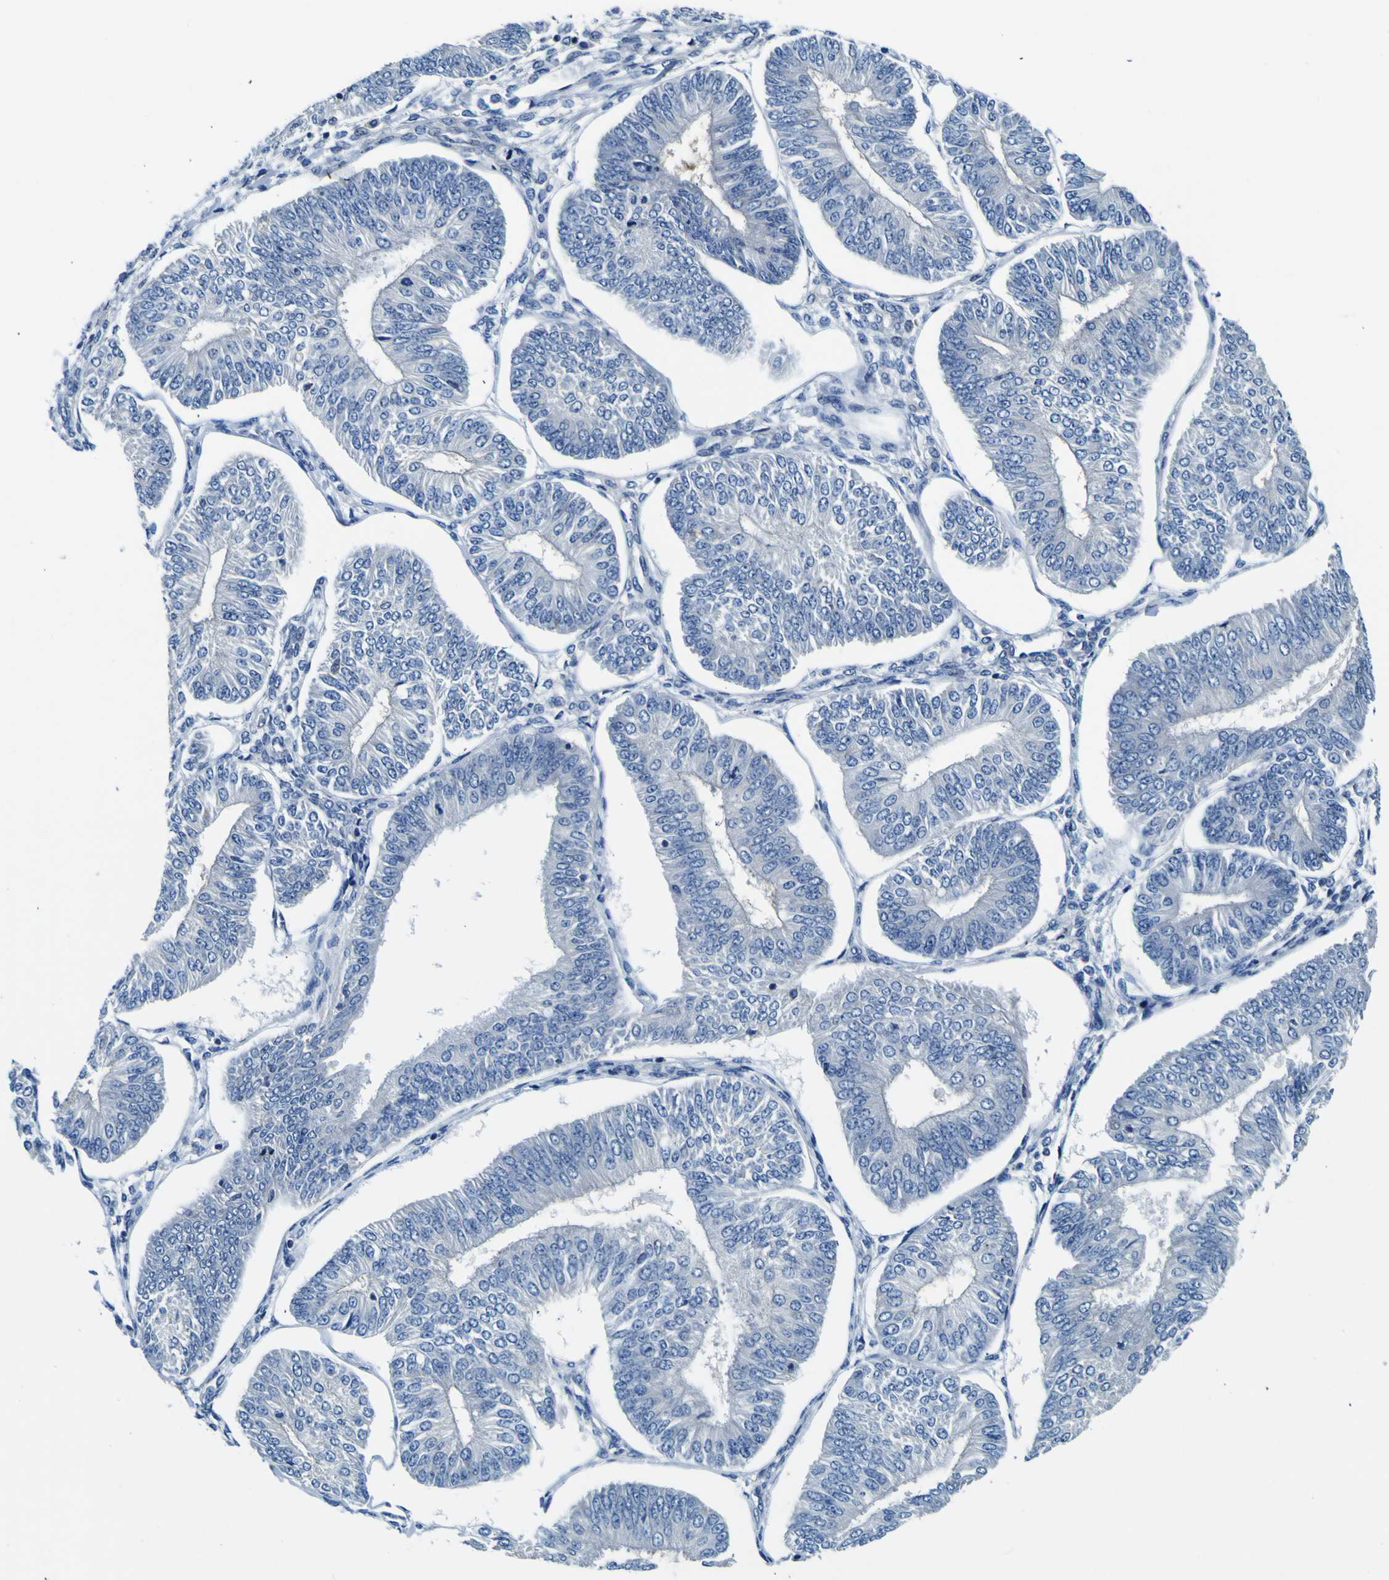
{"staining": {"intensity": "negative", "quantity": "none", "location": "none"}, "tissue": "endometrial cancer", "cell_type": "Tumor cells", "image_type": "cancer", "snomed": [{"axis": "morphology", "description": "Adenocarcinoma, NOS"}, {"axis": "topography", "description": "Endometrium"}], "caption": "Histopathology image shows no protein staining in tumor cells of endometrial adenocarcinoma tissue. (Brightfield microscopy of DAB (3,3'-diaminobenzidine) IHC at high magnification).", "gene": "ADGRA2", "patient": {"sex": "female", "age": 58}}